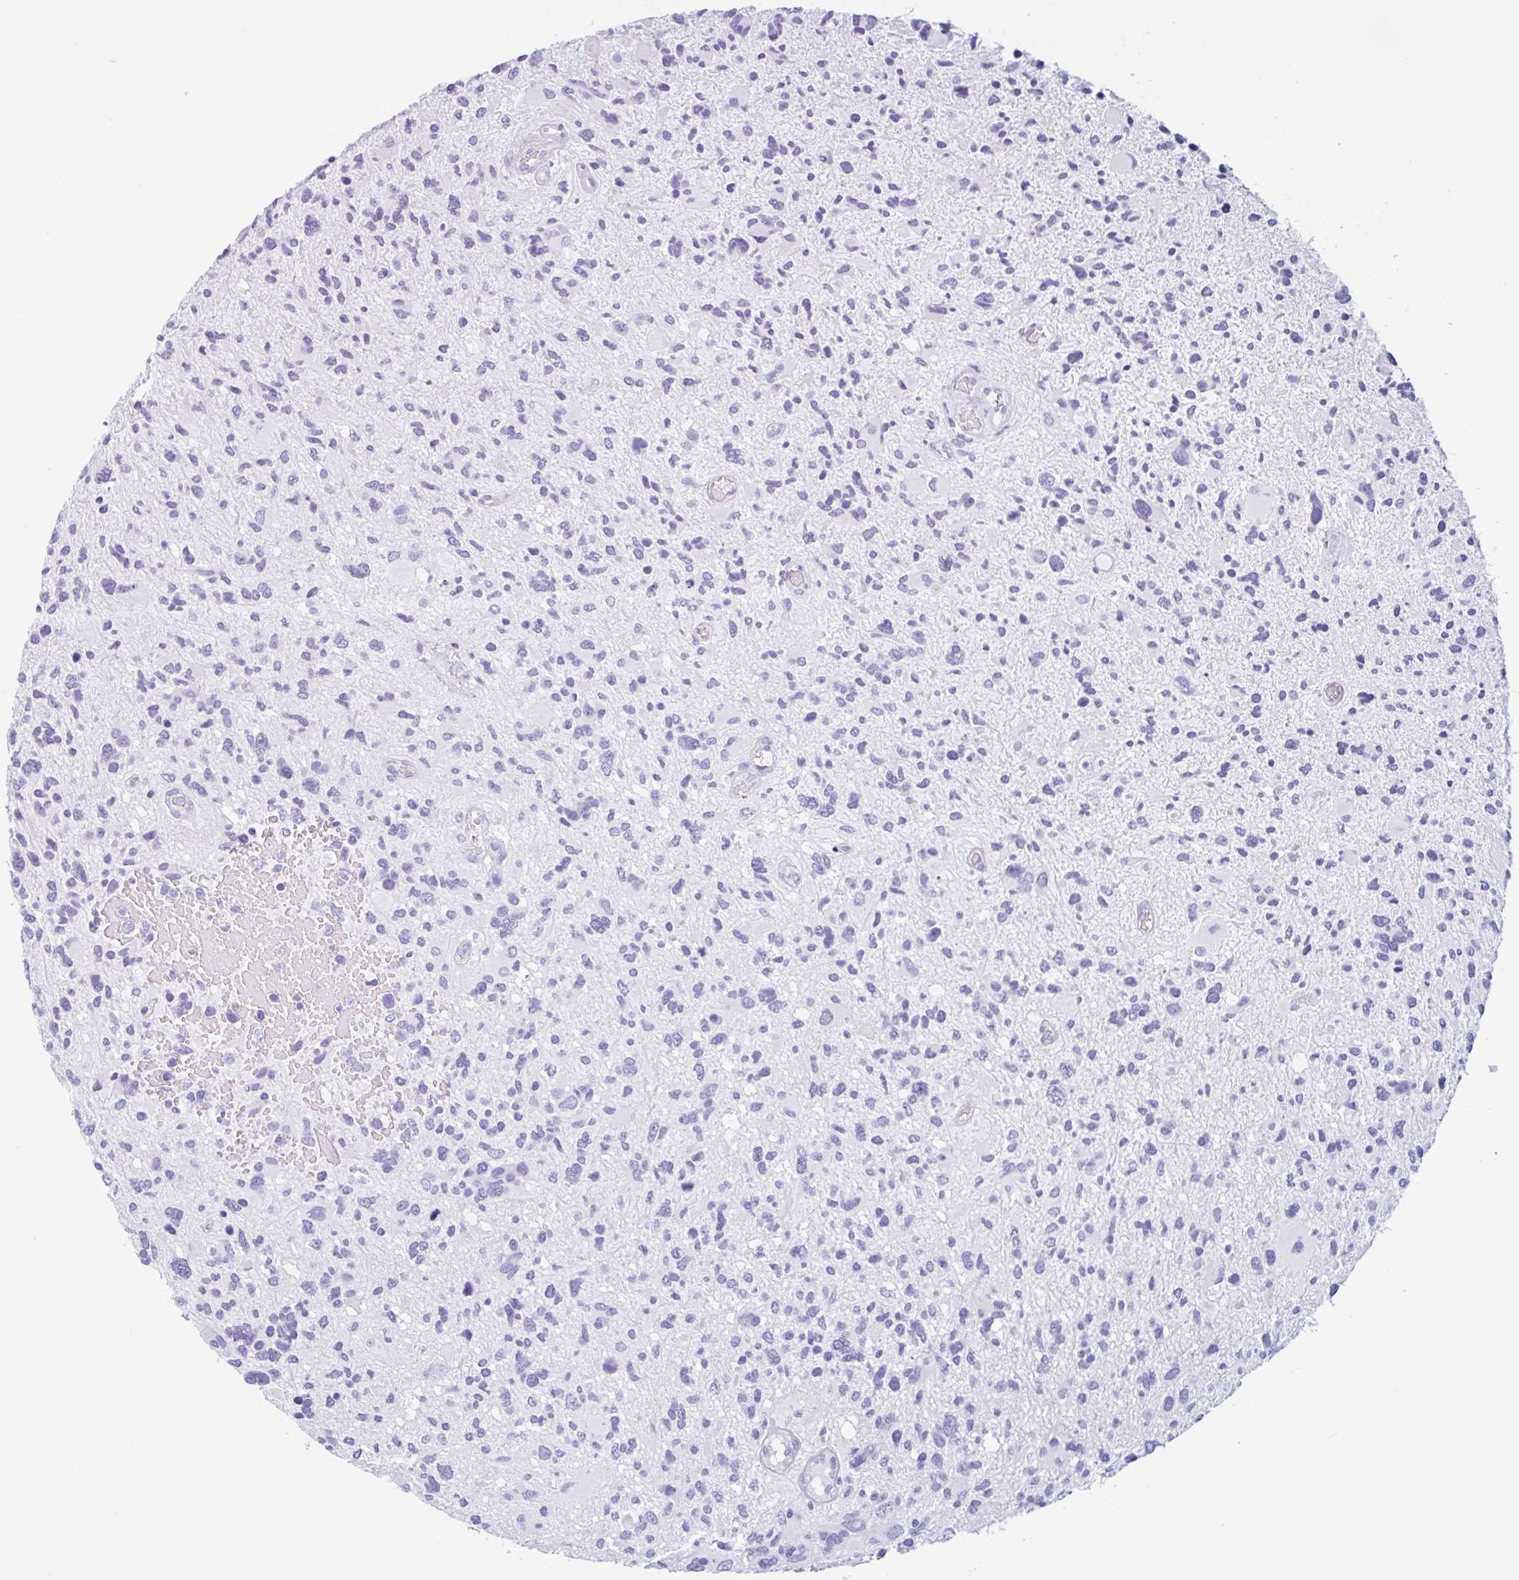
{"staining": {"intensity": "negative", "quantity": "none", "location": "none"}, "tissue": "glioma", "cell_type": "Tumor cells", "image_type": "cancer", "snomed": [{"axis": "morphology", "description": "Glioma, malignant, High grade"}, {"axis": "topography", "description": "Brain"}], "caption": "This is a photomicrograph of IHC staining of high-grade glioma (malignant), which shows no expression in tumor cells. (DAB immunohistochemistry, high magnification).", "gene": "DTWD2", "patient": {"sex": "female", "age": 11}}